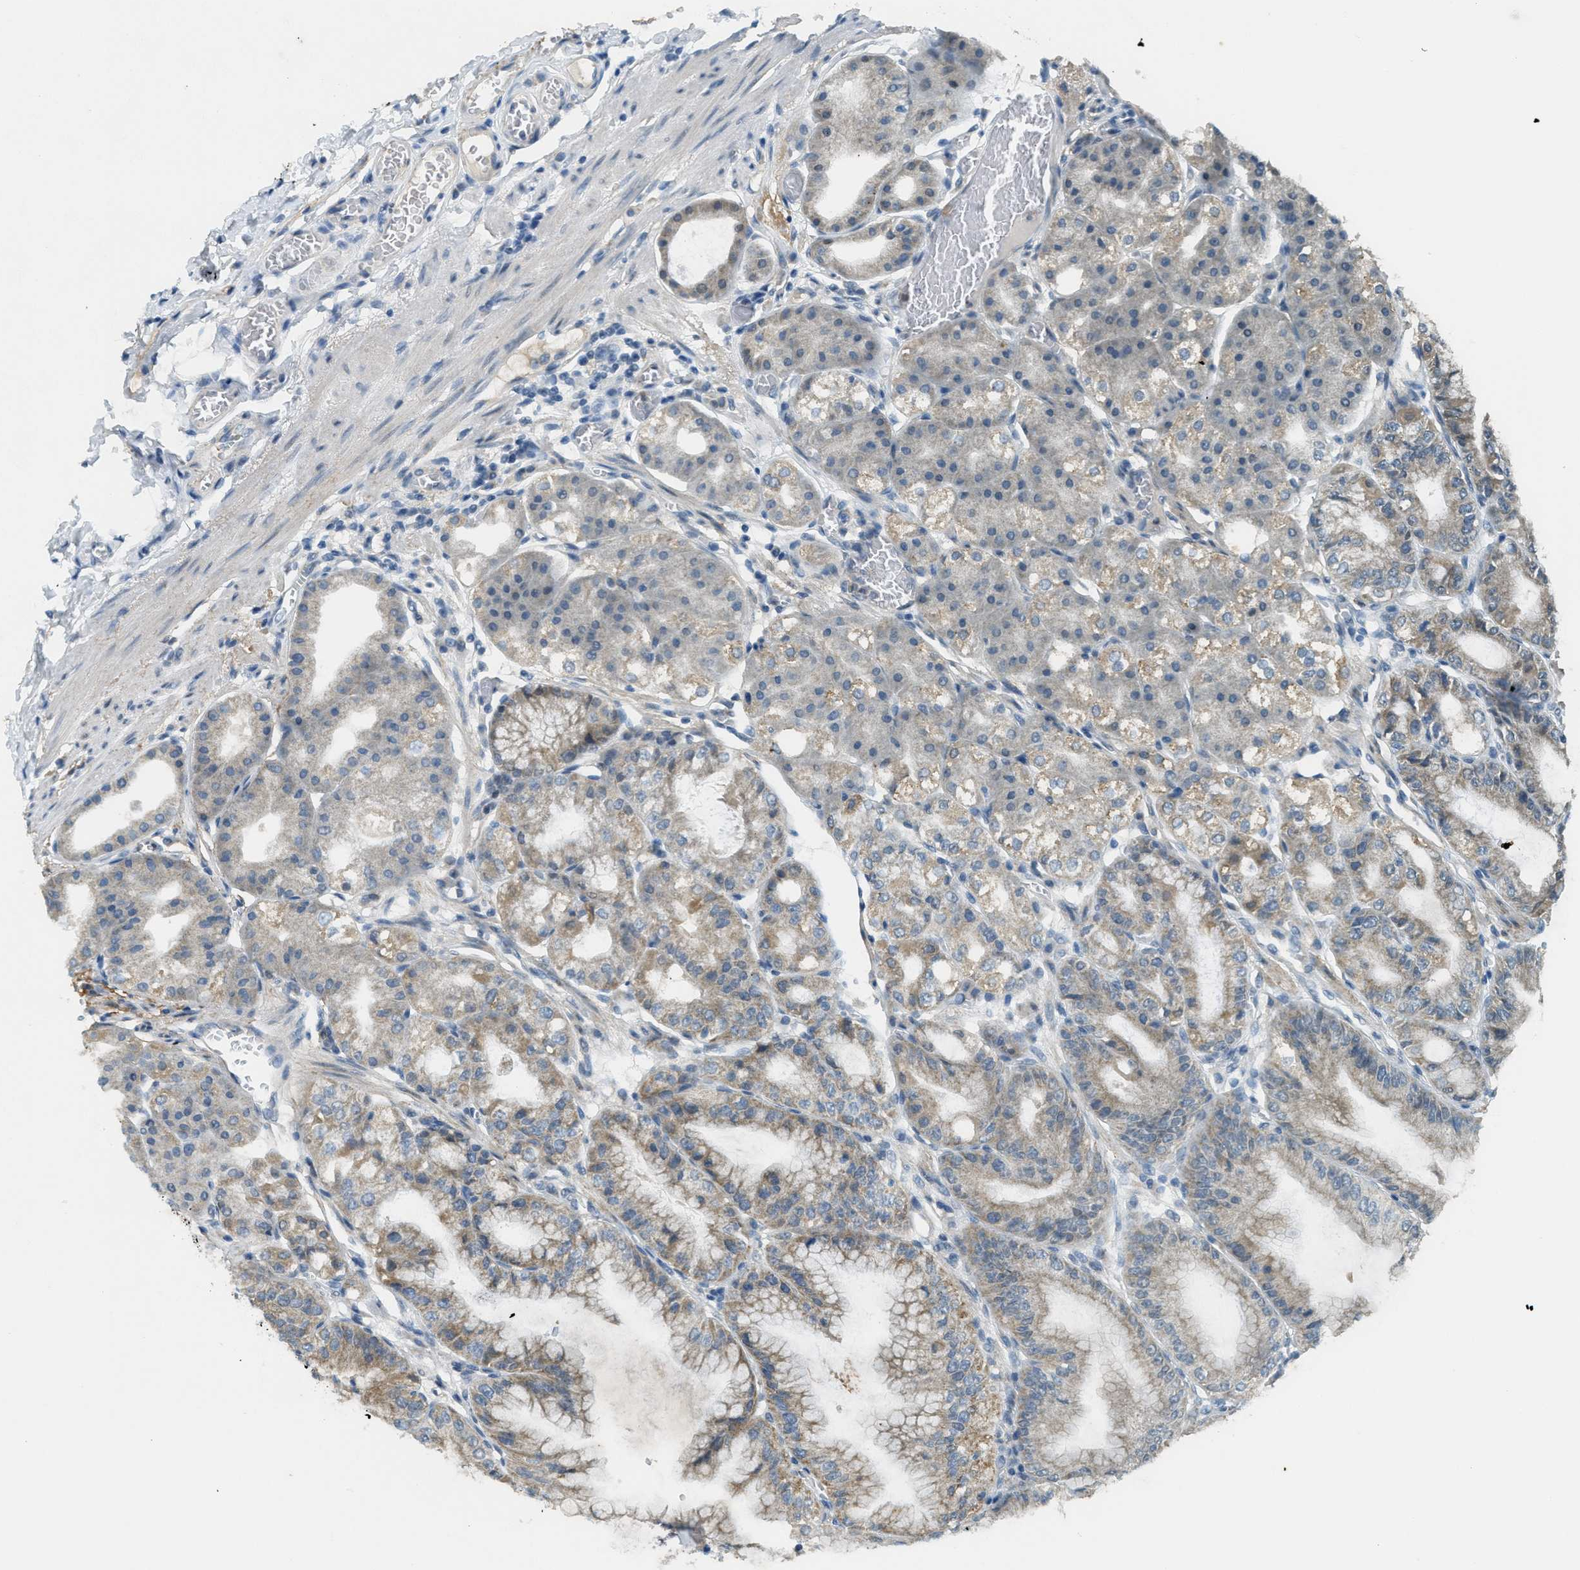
{"staining": {"intensity": "moderate", "quantity": "25%-75%", "location": "cytoplasmic/membranous,nuclear"}, "tissue": "stomach", "cell_type": "Glandular cells", "image_type": "normal", "snomed": [{"axis": "morphology", "description": "Normal tissue, NOS"}, {"axis": "topography", "description": "Stomach, lower"}], "caption": "A brown stain labels moderate cytoplasmic/membranous,nuclear positivity of a protein in glandular cells of benign human stomach. The staining was performed using DAB to visualize the protein expression in brown, while the nuclei were stained in blue with hematoxylin (Magnification: 20x).", "gene": "TCF20", "patient": {"sex": "male", "age": 71}}